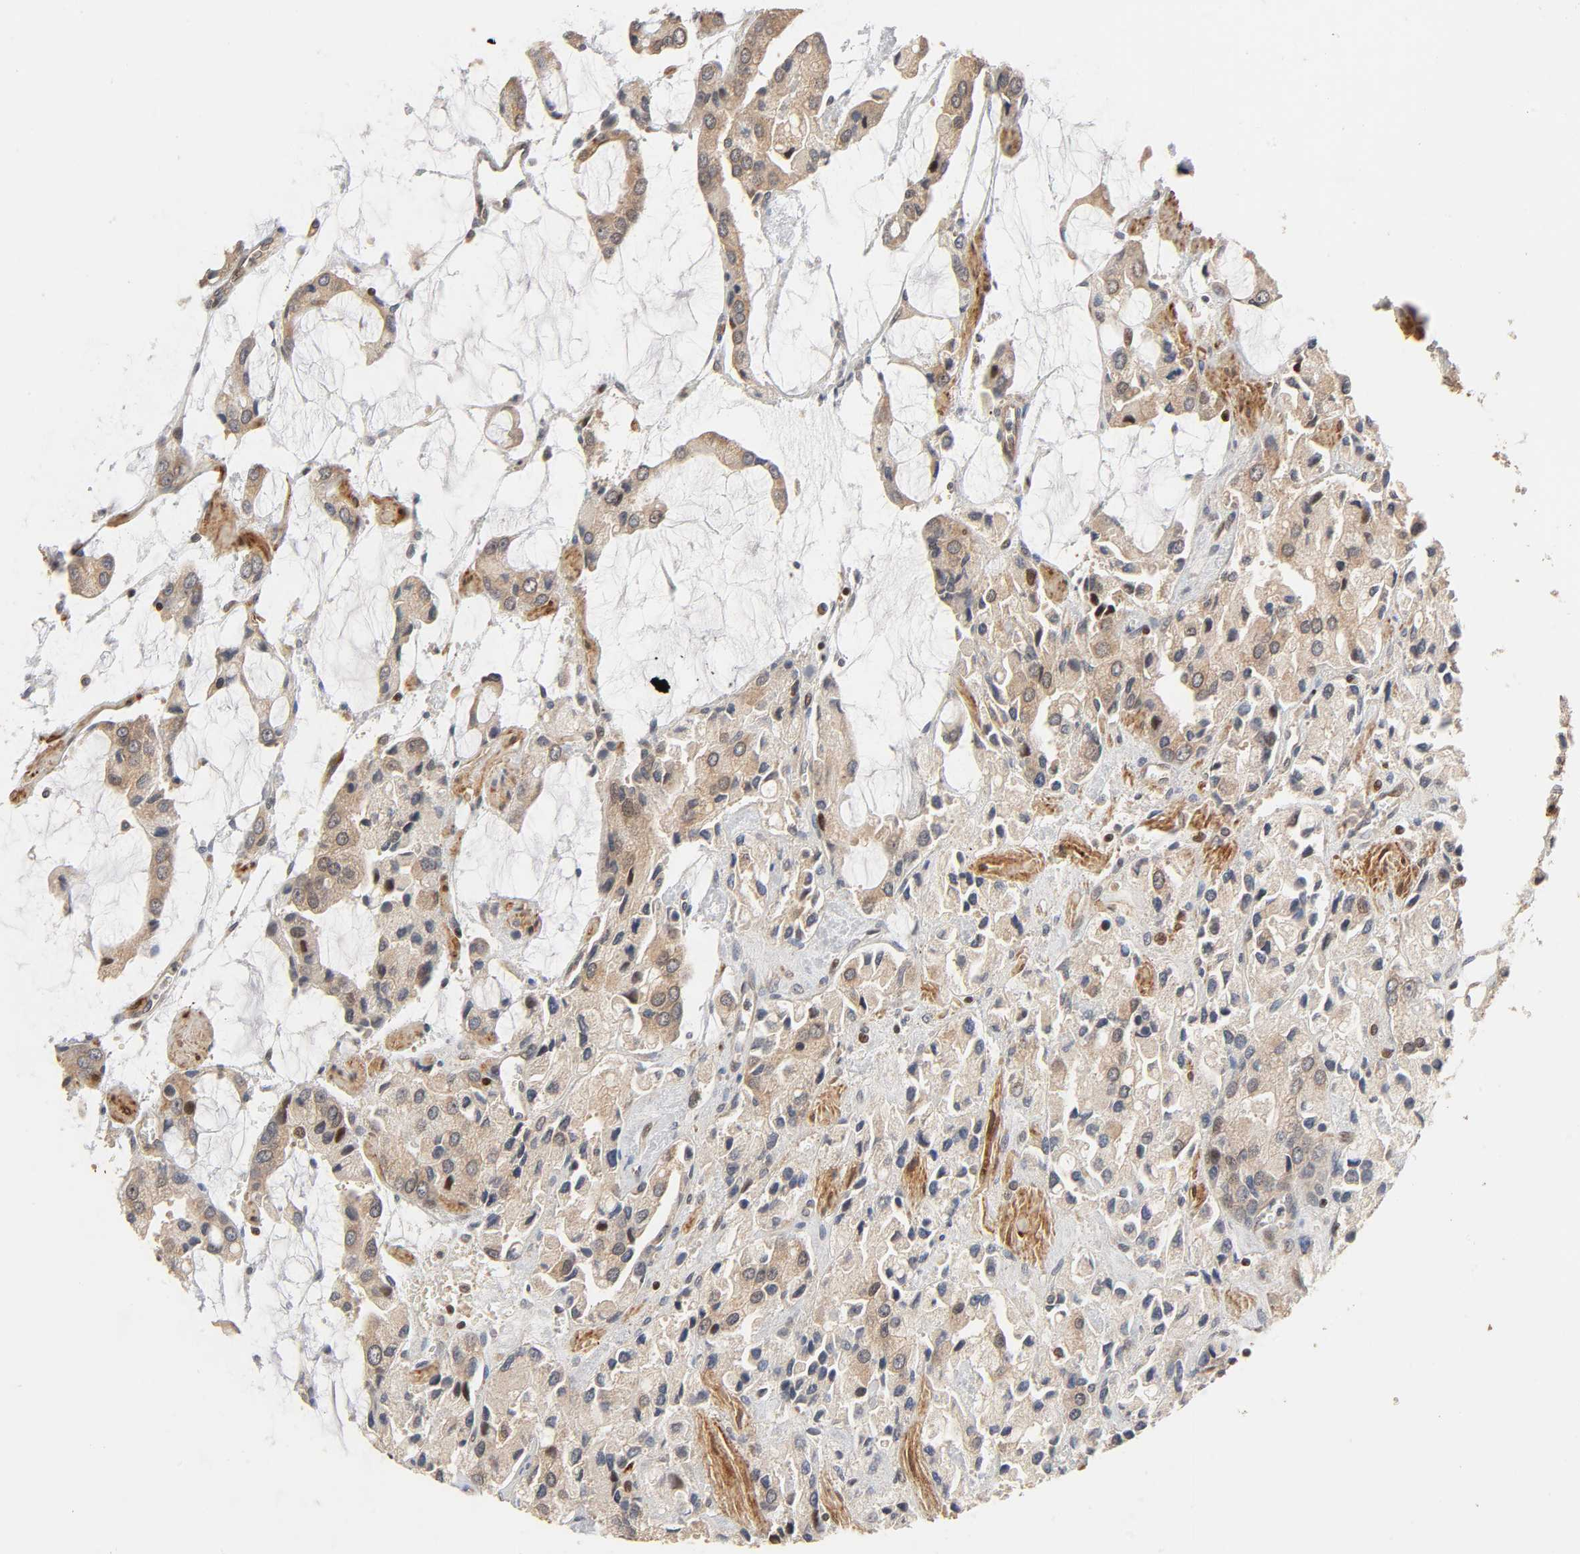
{"staining": {"intensity": "moderate", "quantity": ">75%", "location": "cytoplasmic/membranous,nuclear"}, "tissue": "prostate cancer", "cell_type": "Tumor cells", "image_type": "cancer", "snomed": [{"axis": "morphology", "description": "Adenocarcinoma, High grade"}, {"axis": "topography", "description": "Prostate"}], "caption": "Human adenocarcinoma (high-grade) (prostate) stained with a brown dye displays moderate cytoplasmic/membranous and nuclear positive staining in approximately >75% of tumor cells.", "gene": "NEMF", "patient": {"sex": "male", "age": 67}}